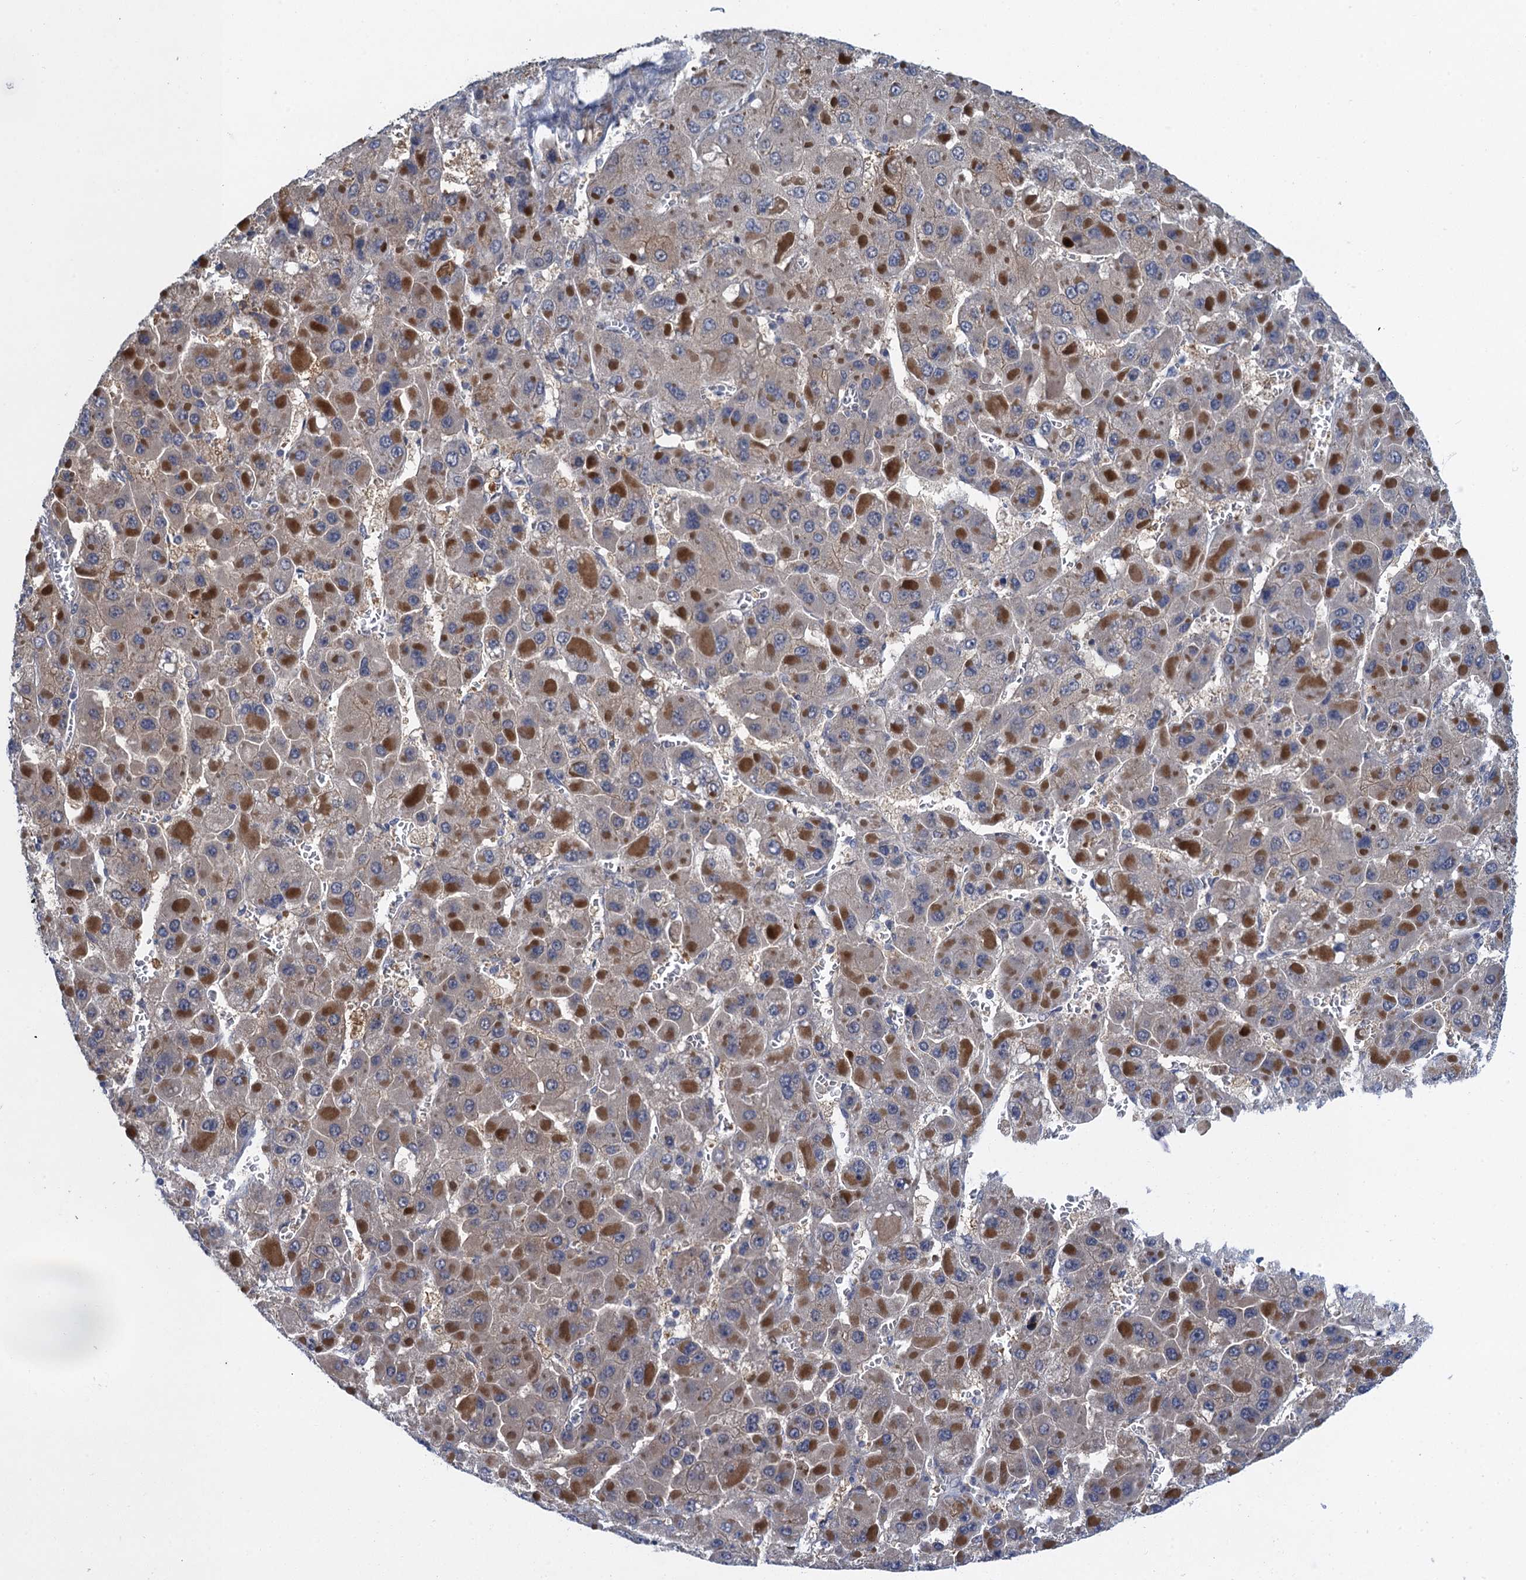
{"staining": {"intensity": "weak", "quantity": "<25%", "location": "cytoplasmic/membranous"}, "tissue": "liver cancer", "cell_type": "Tumor cells", "image_type": "cancer", "snomed": [{"axis": "morphology", "description": "Carcinoma, Hepatocellular, NOS"}, {"axis": "topography", "description": "Liver"}], "caption": "IHC image of liver cancer stained for a protein (brown), which displays no positivity in tumor cells.", "gene": "MRFAP1", "patient": {"sex": "female", "age": 73}}